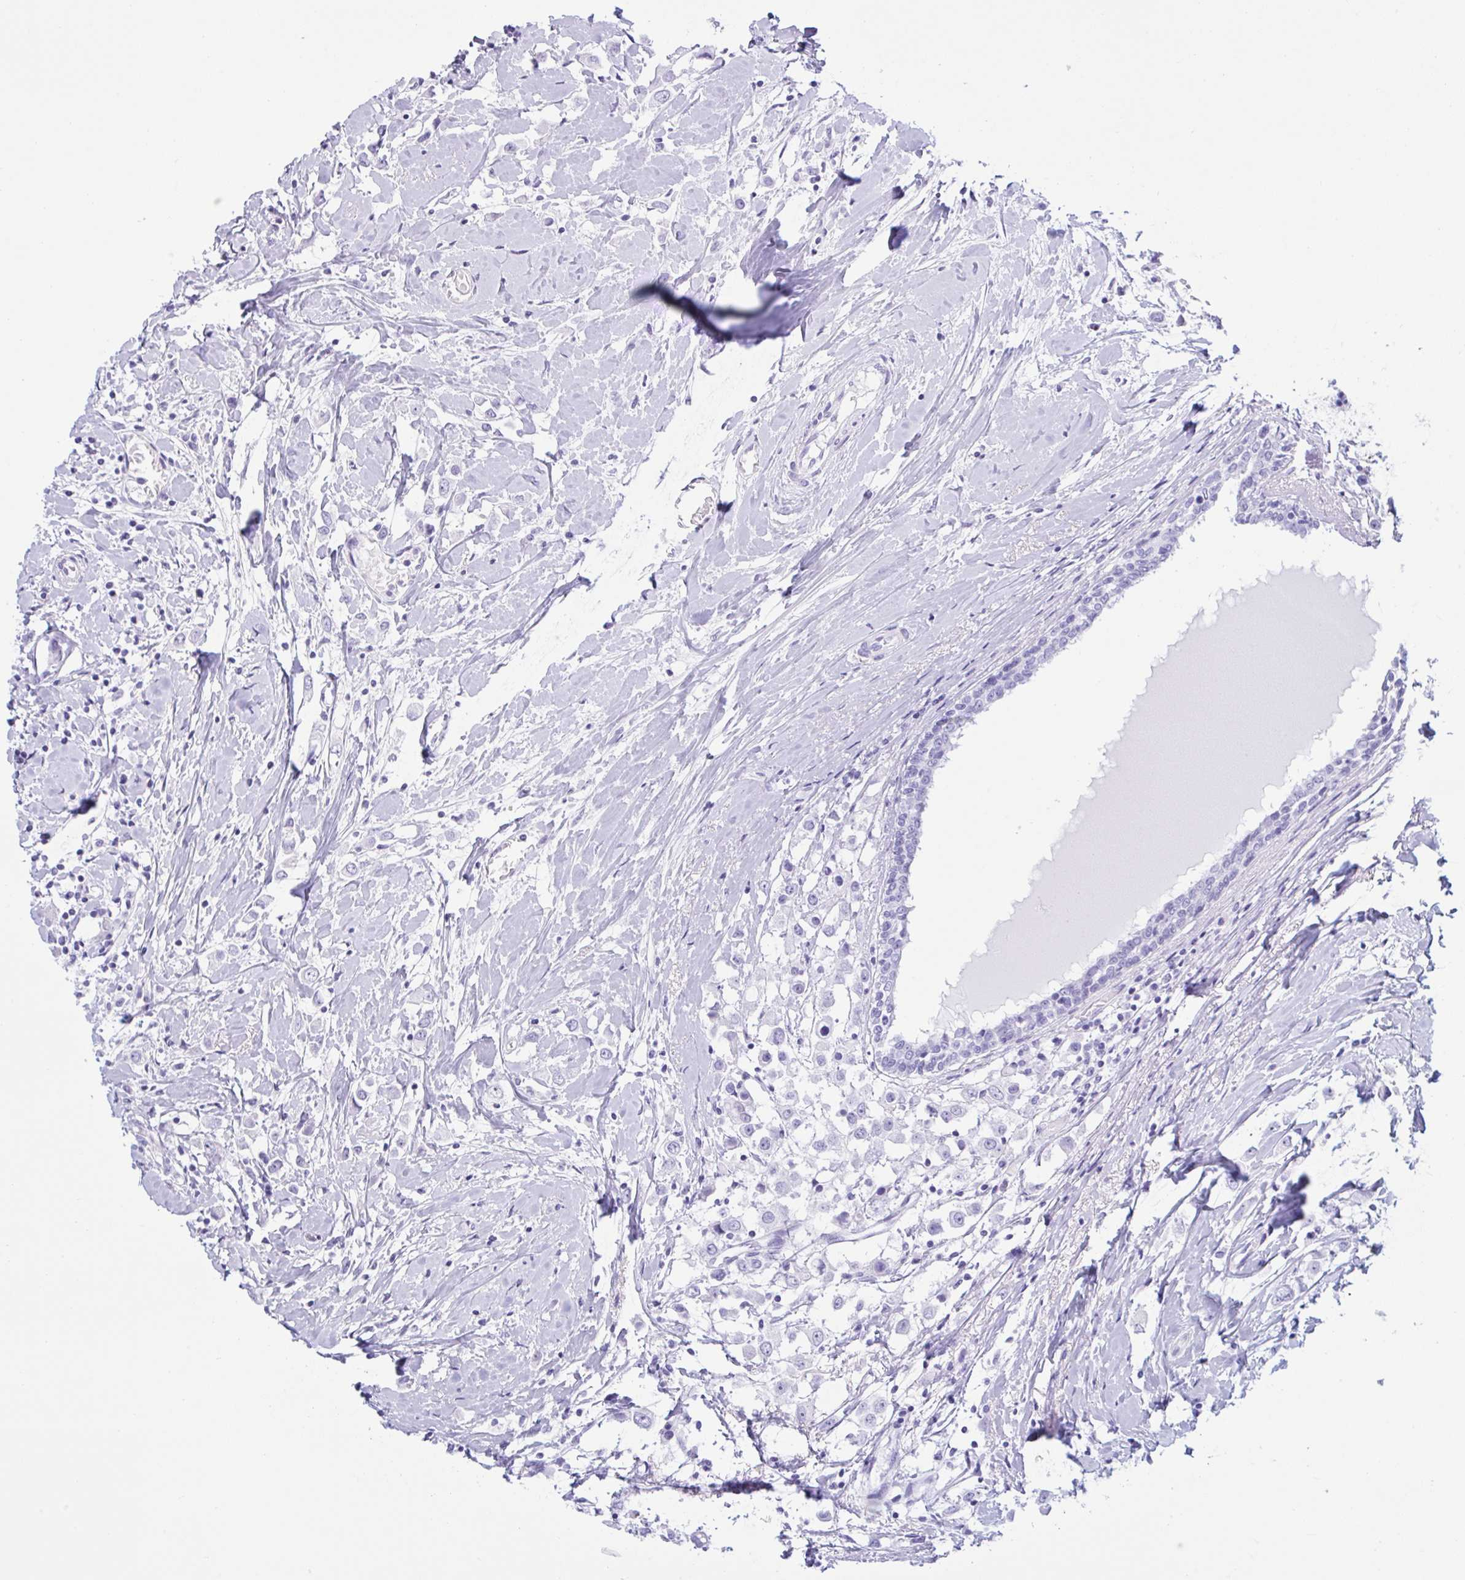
{"staining": {"intensity": "negative", "quantity": "none", "location": "none"}, "tissue": "breast cancer", "cell_type": "Tumor cells", "image_type": "cancer", "snomed": [{"axis": "morphology", "description": "Duct carcinoma"}, {"axis": "topography", "description": "Breast"}], "caption": "Immunohistochemical staining of breast cancer exhibits no significant staining in tumor cells.", "gene": "MRGPRG", "patient": {"sex": "female", "age": 61}}